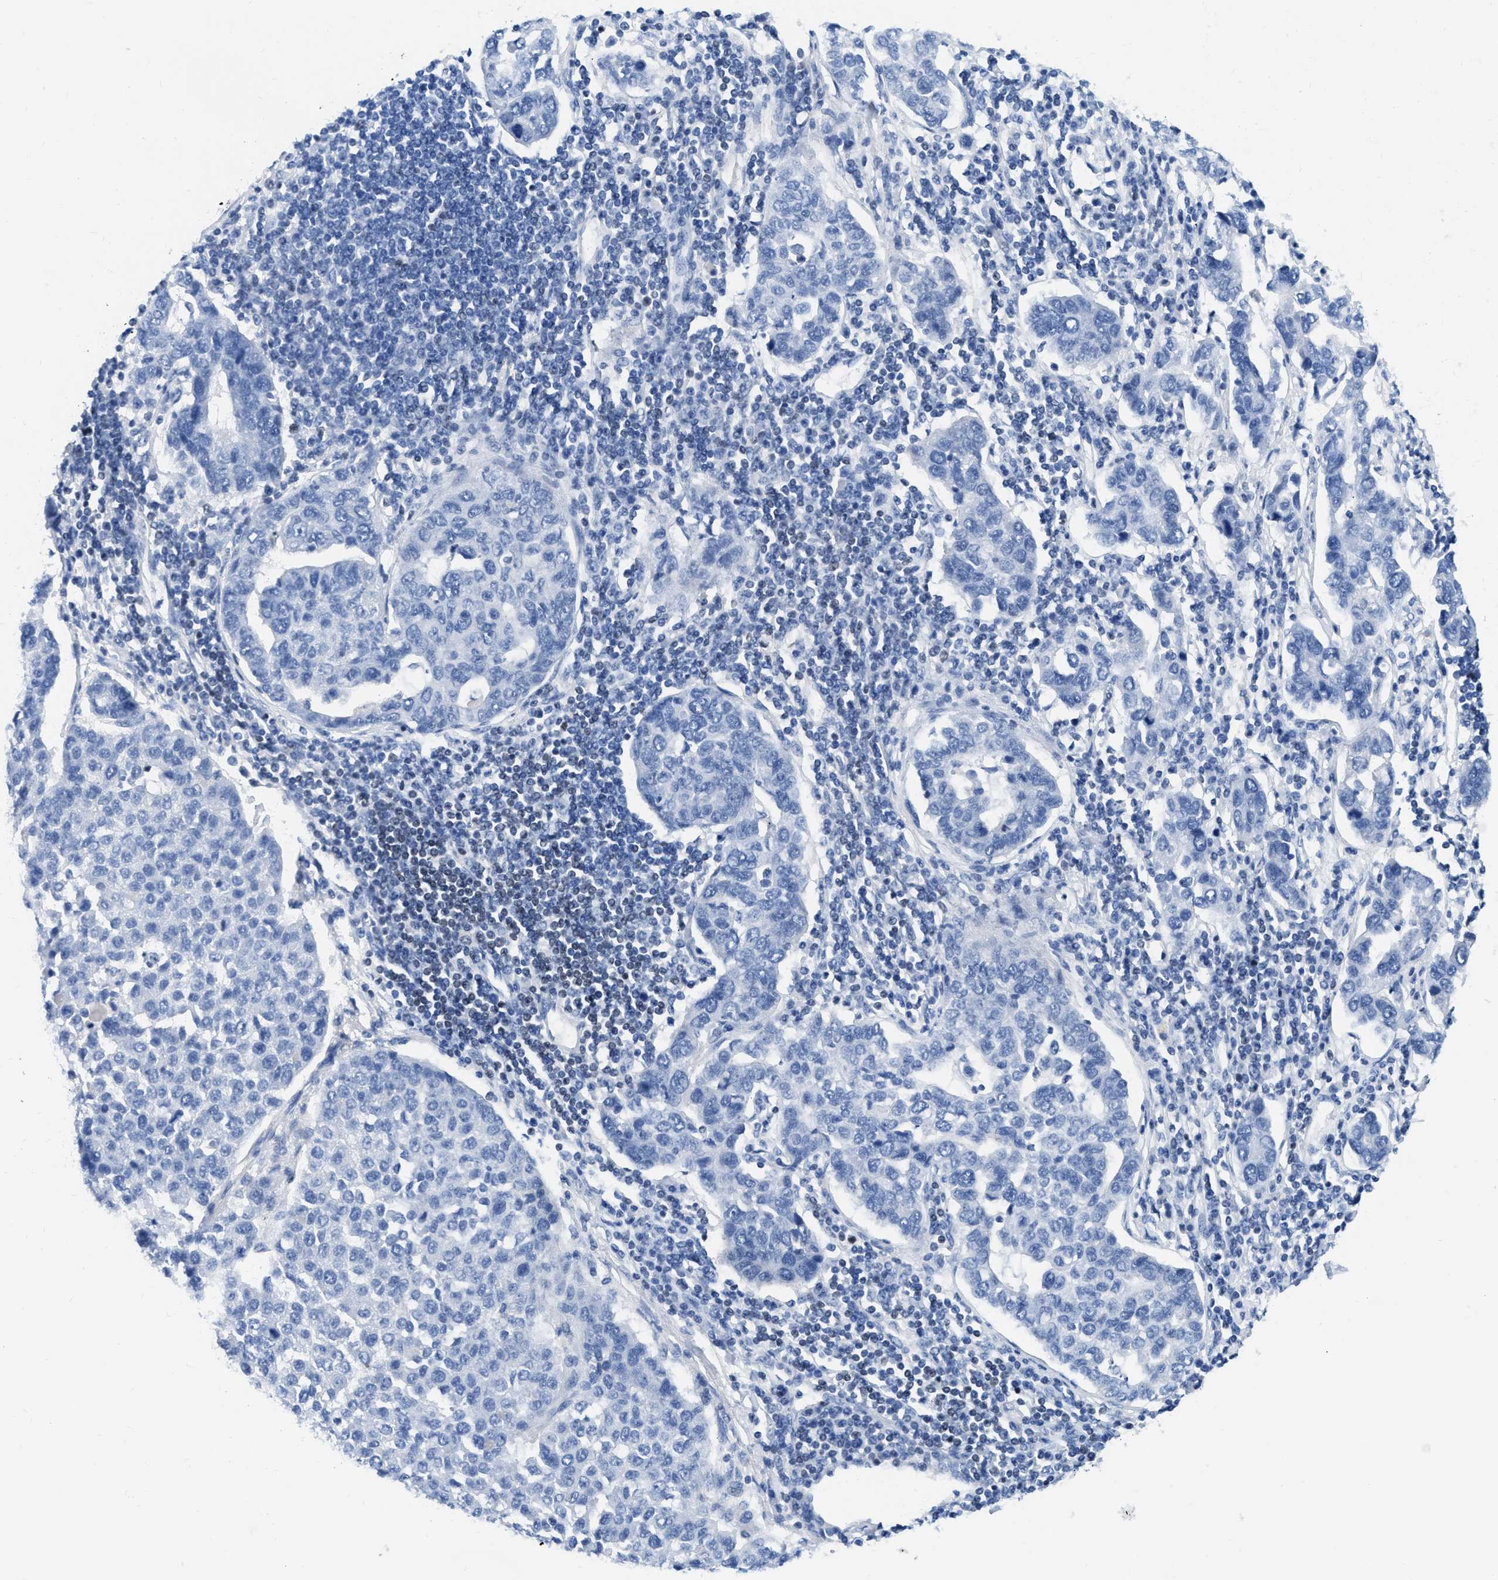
{"staining": {"intensity": "negative", "quantity": "none", "location": "none"}, "tissue": "pancreatic cancer", "cell_type": "Tumor cells", "image_type": "cancer", "snomed": [{"axis": "morphology", "description": "Adenocarcinoma, NOS"}, {"axis": "topography", "description": "Pancreas"}], "caption": "The photomicrograph reveals no staining of tumor cells in pancreatic adenocarcinoma.", "gene": "TCF7", "patient": {"sex": "female", "age": 61}}